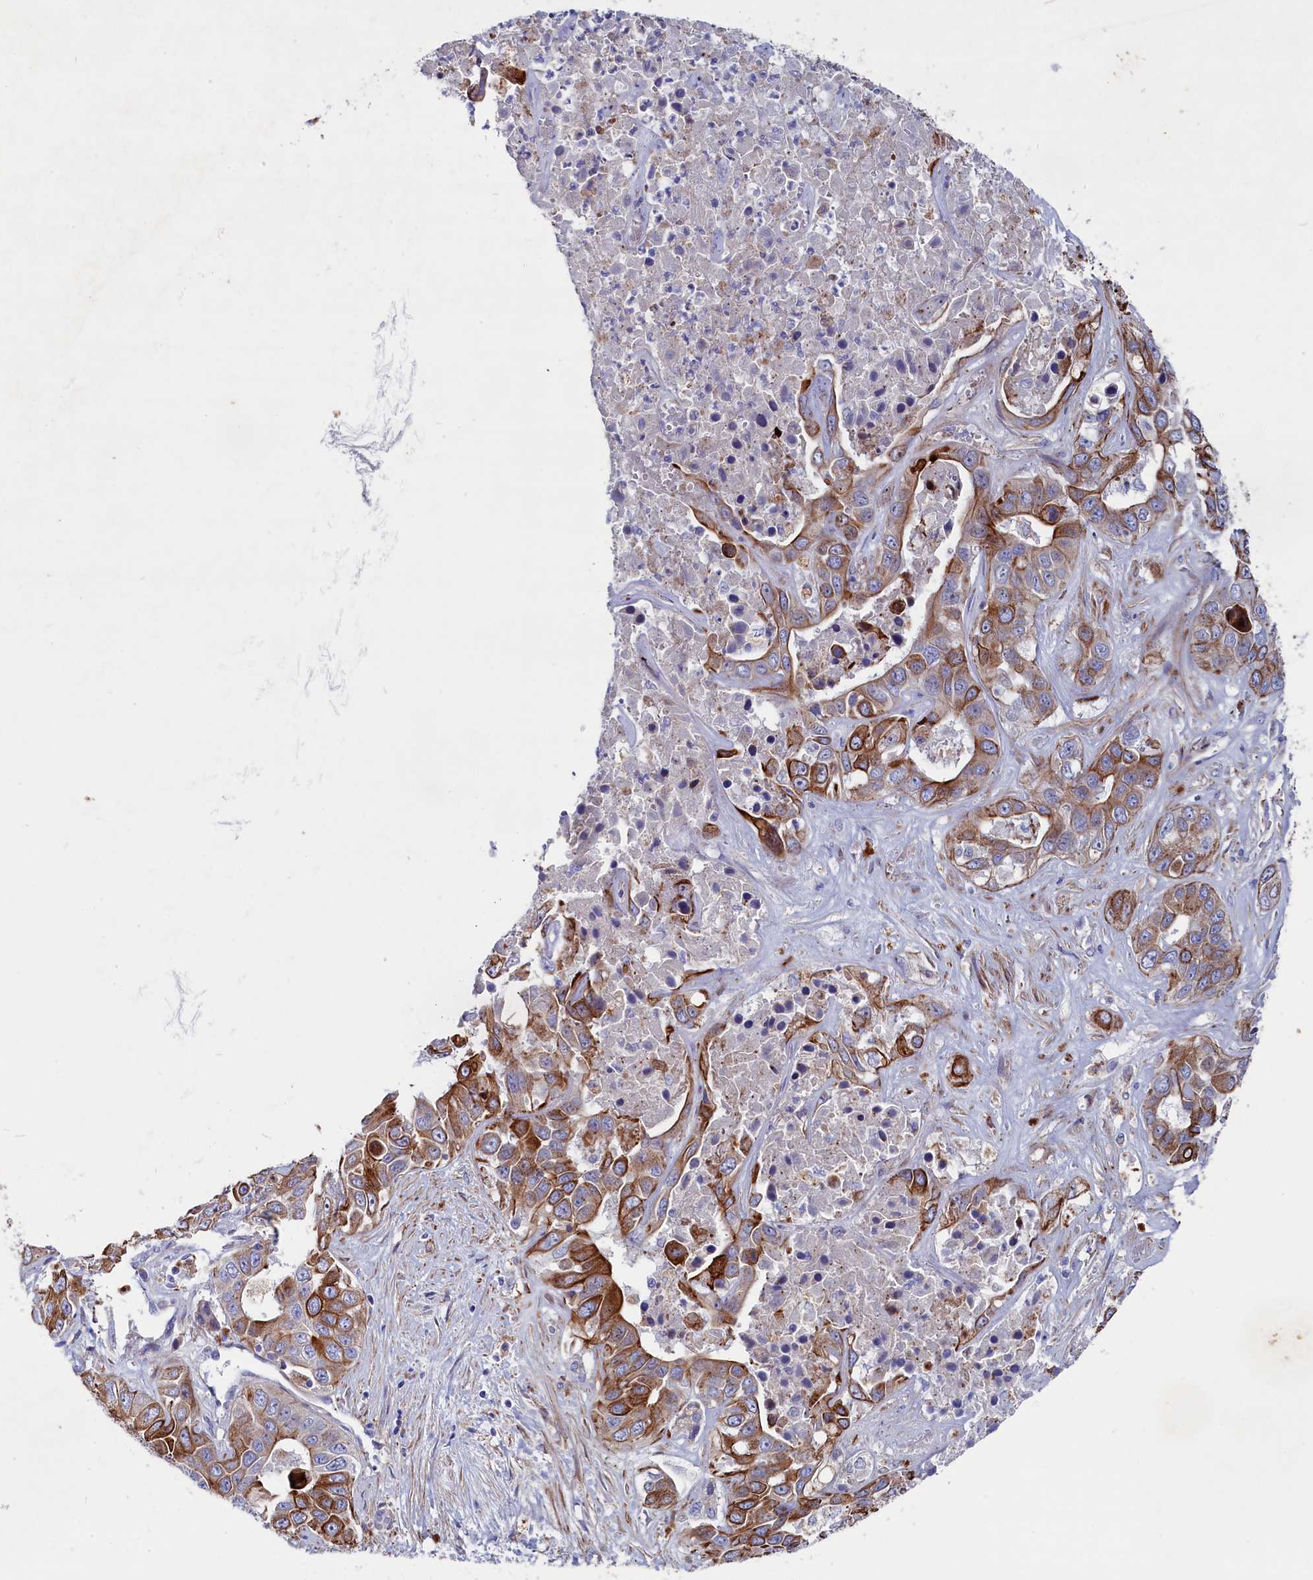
{"staining": {"intensity": "moderate", "quantity": ">75%", "location": "cytoplasmic/membranous"}, "tissue": "liver cancer", "cell_type": "Tumor cells", "image_type": "cancer", "snomed": [{"axis": "morphology", "description": "Cholangiocarcinoma"}, {"axis": "topography", "description": "Liver"}], "caption": "Immunohistochemical staining of liver cancer (cholangiocarcinoma) shows moderate cytoplasmic/membranous protein positivity in about >75% of tumor cells. (DAB IHC with brightfield microscopy, high magnification).", "gene": "NUDT7", "patient": {"sex": "female", "age": 52}}